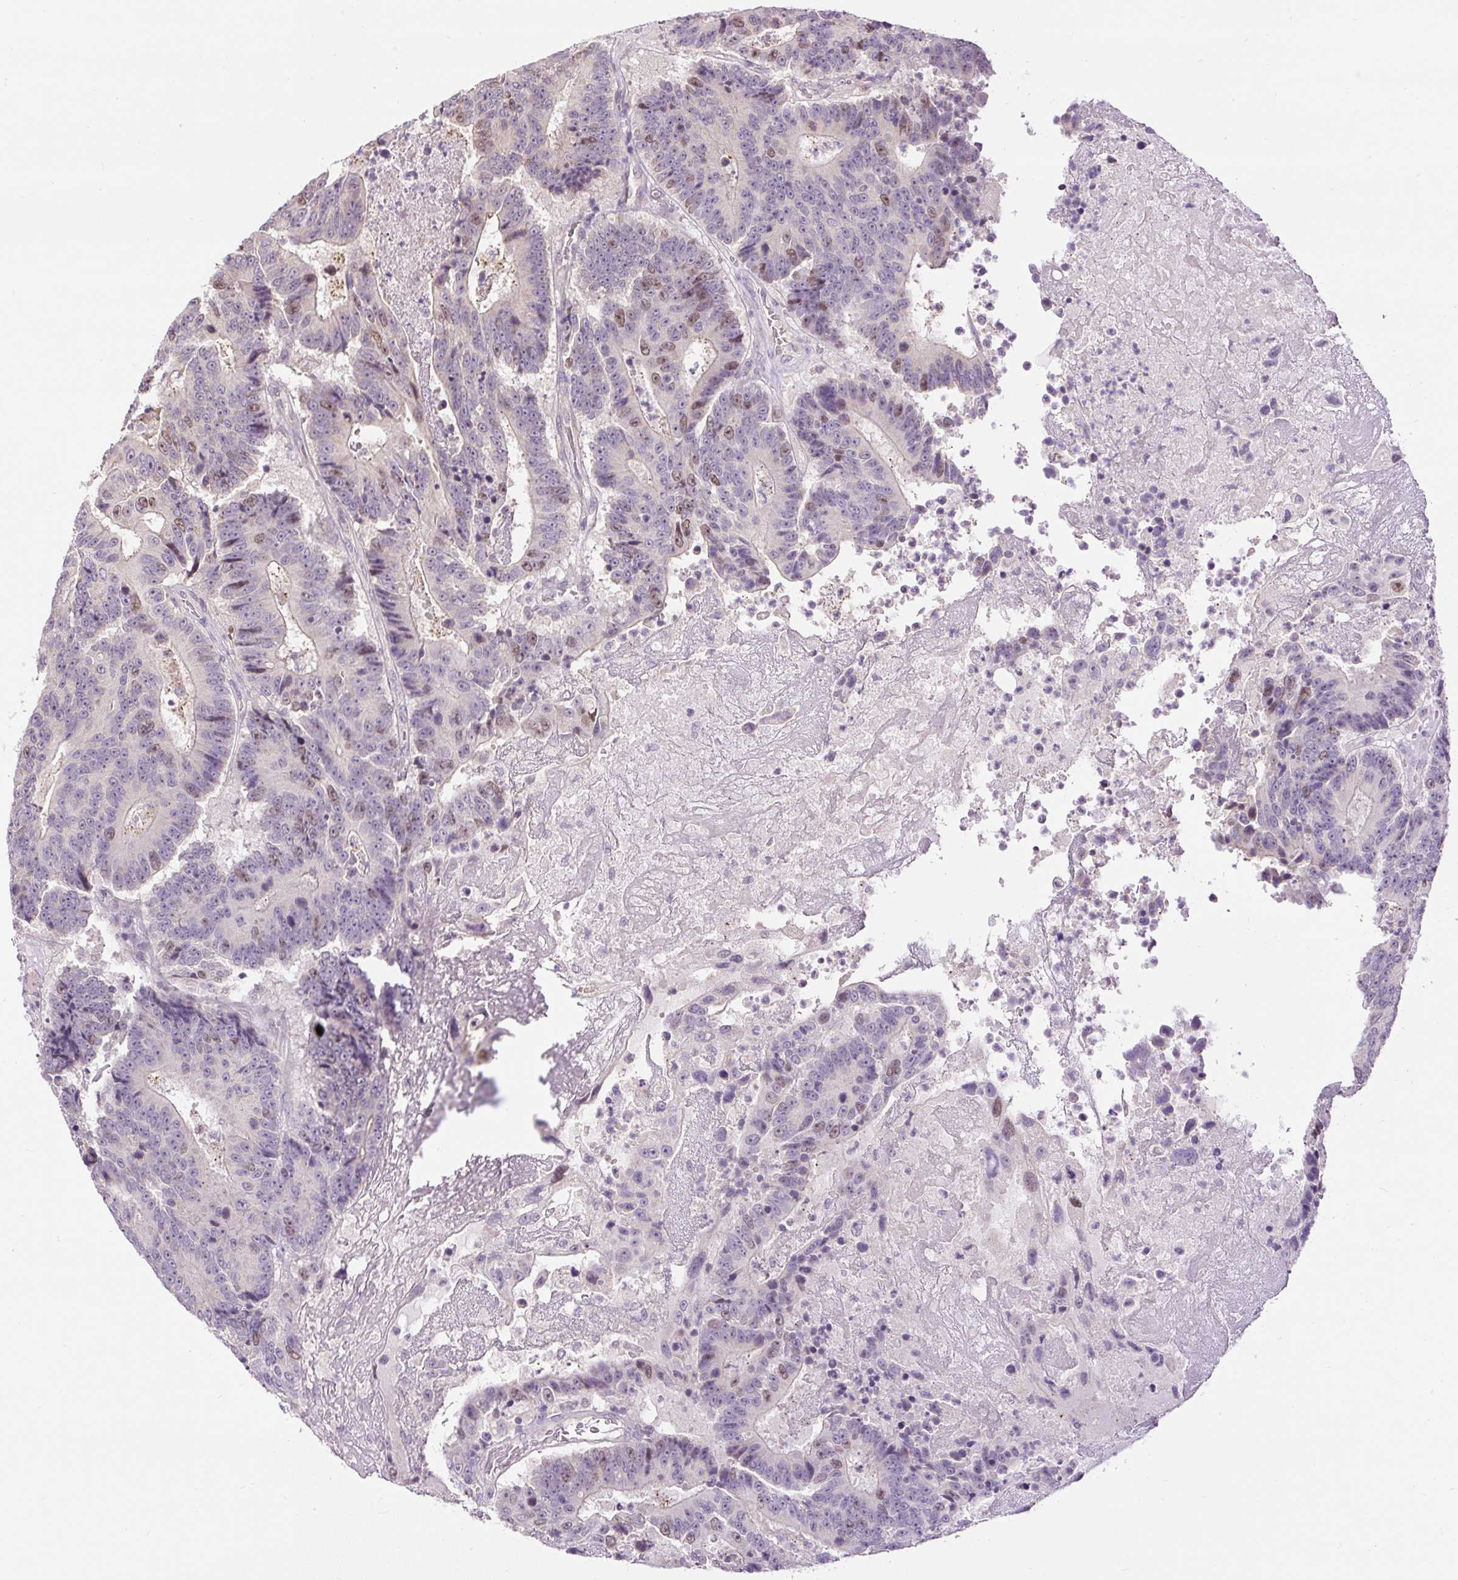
{"staining": {"intensity": "weak", "quantity": "25%-75%", "location": "nuclear"}, "tissue": "colorectal cancer", "cell_type": "Tumor cells", "image_type": "cancer", "snomed": [{"axis": "morphology", "description": "Adenocarcinoma, NOS"}, {"axis": "topography", "description": "Colon"}], "caption": "Protein expression analysis of human colorectal cancer reveals weak nuclear positivity in about 25%-75% of tumor cells.", "gene": "RACGAP1", "patient": {"sex": "male", "age": 83}}